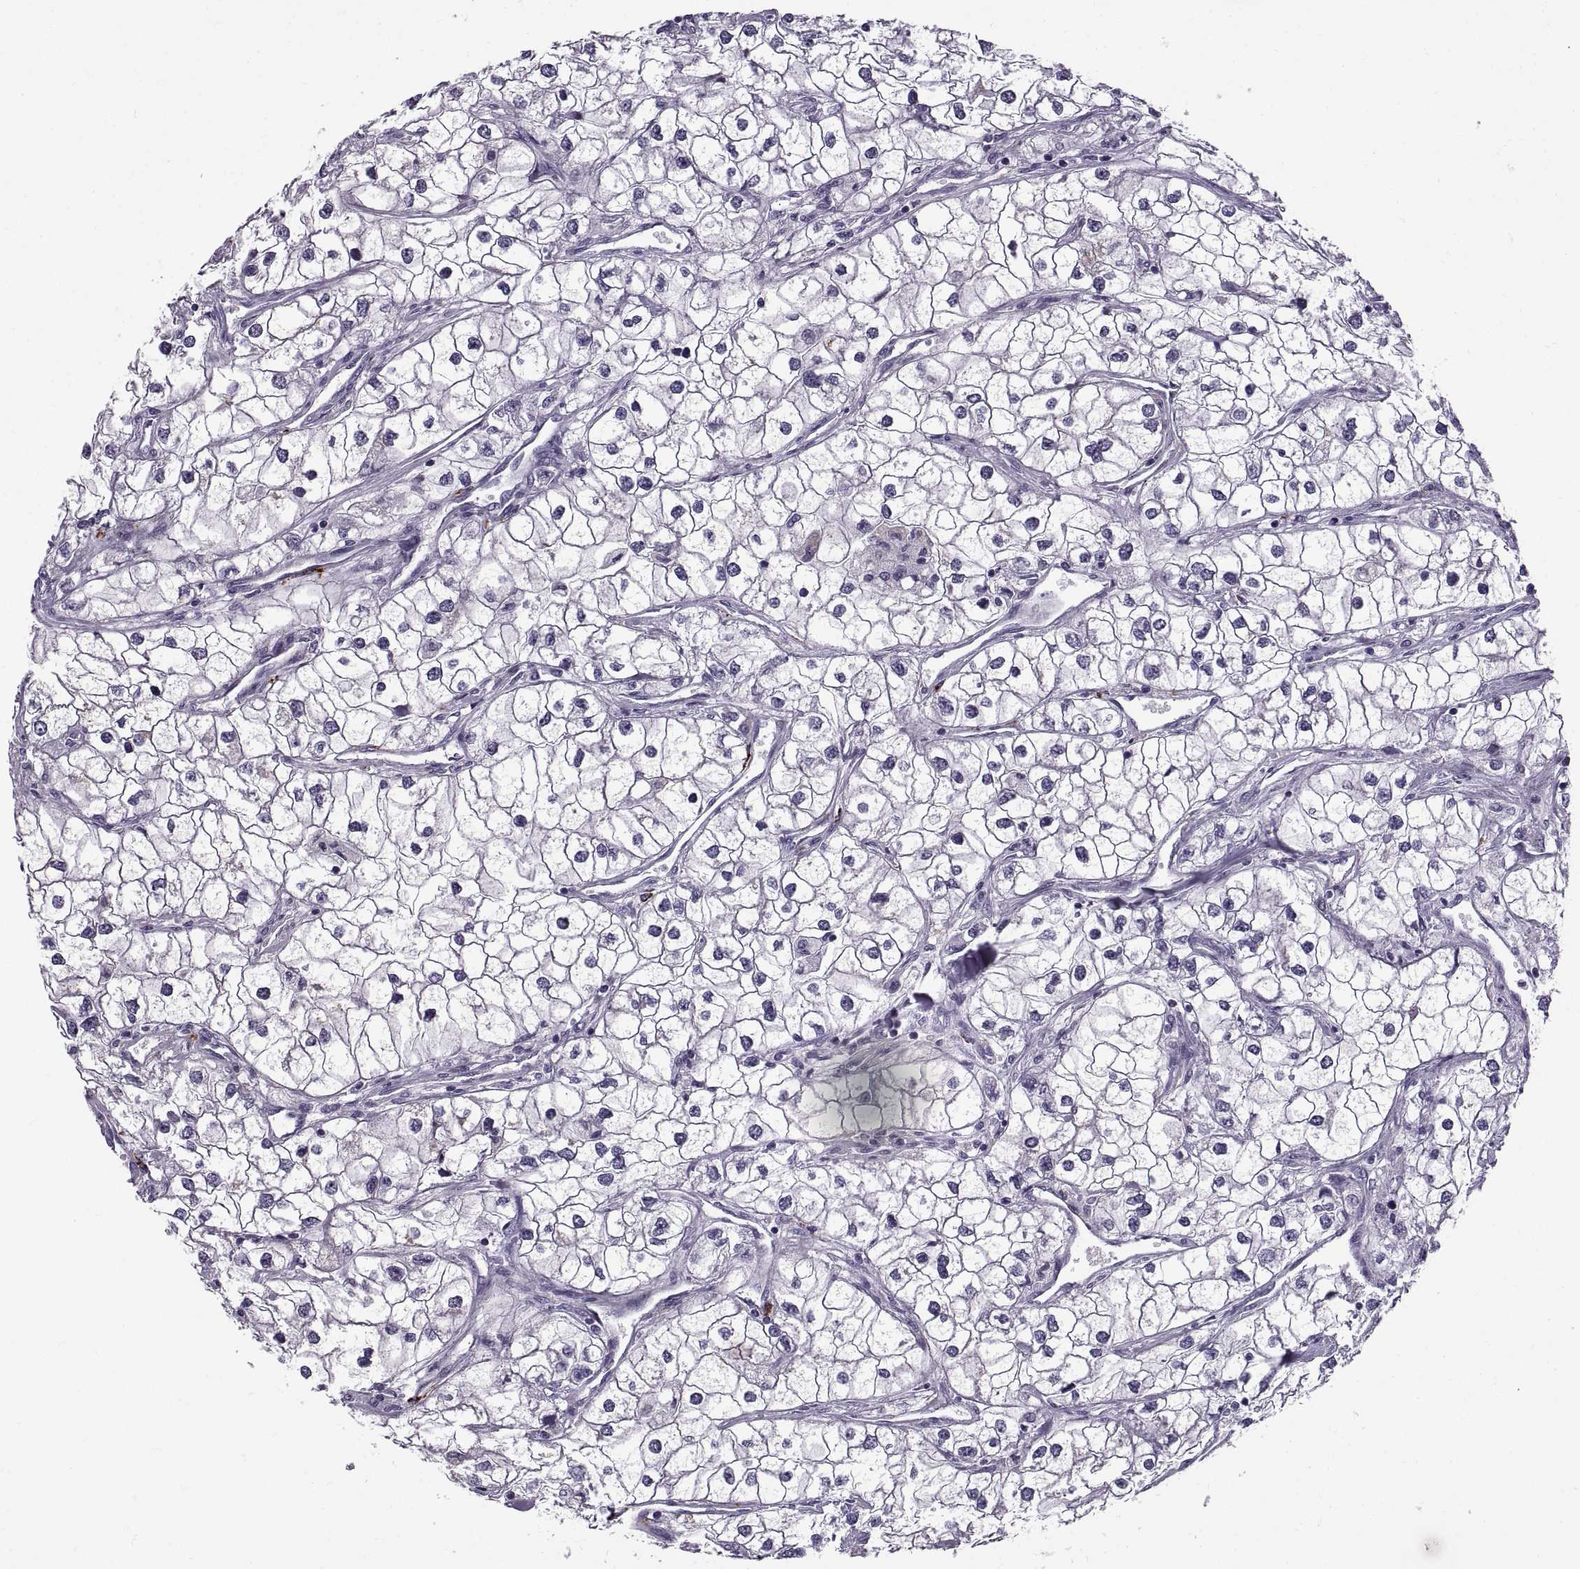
{"staining": {"intensity": "negative", "quantity": "none", "location": "none"}, "tissue": "renal cancer", "cell_type": "Tumor cells", "image_type": "cancer", "snomed": [{"axis": "morphology", "description": "Adenocarcinoma, NOS"}, {"axis": "topography", "description": "Kidney"}], "caption": "Immunohistochemistry (IHC) of renal cancer (adenocarcinoma) displays no expression in tumor cells.", "gene": "CALCR", "patient": {"sex": "male", "age": 59}}